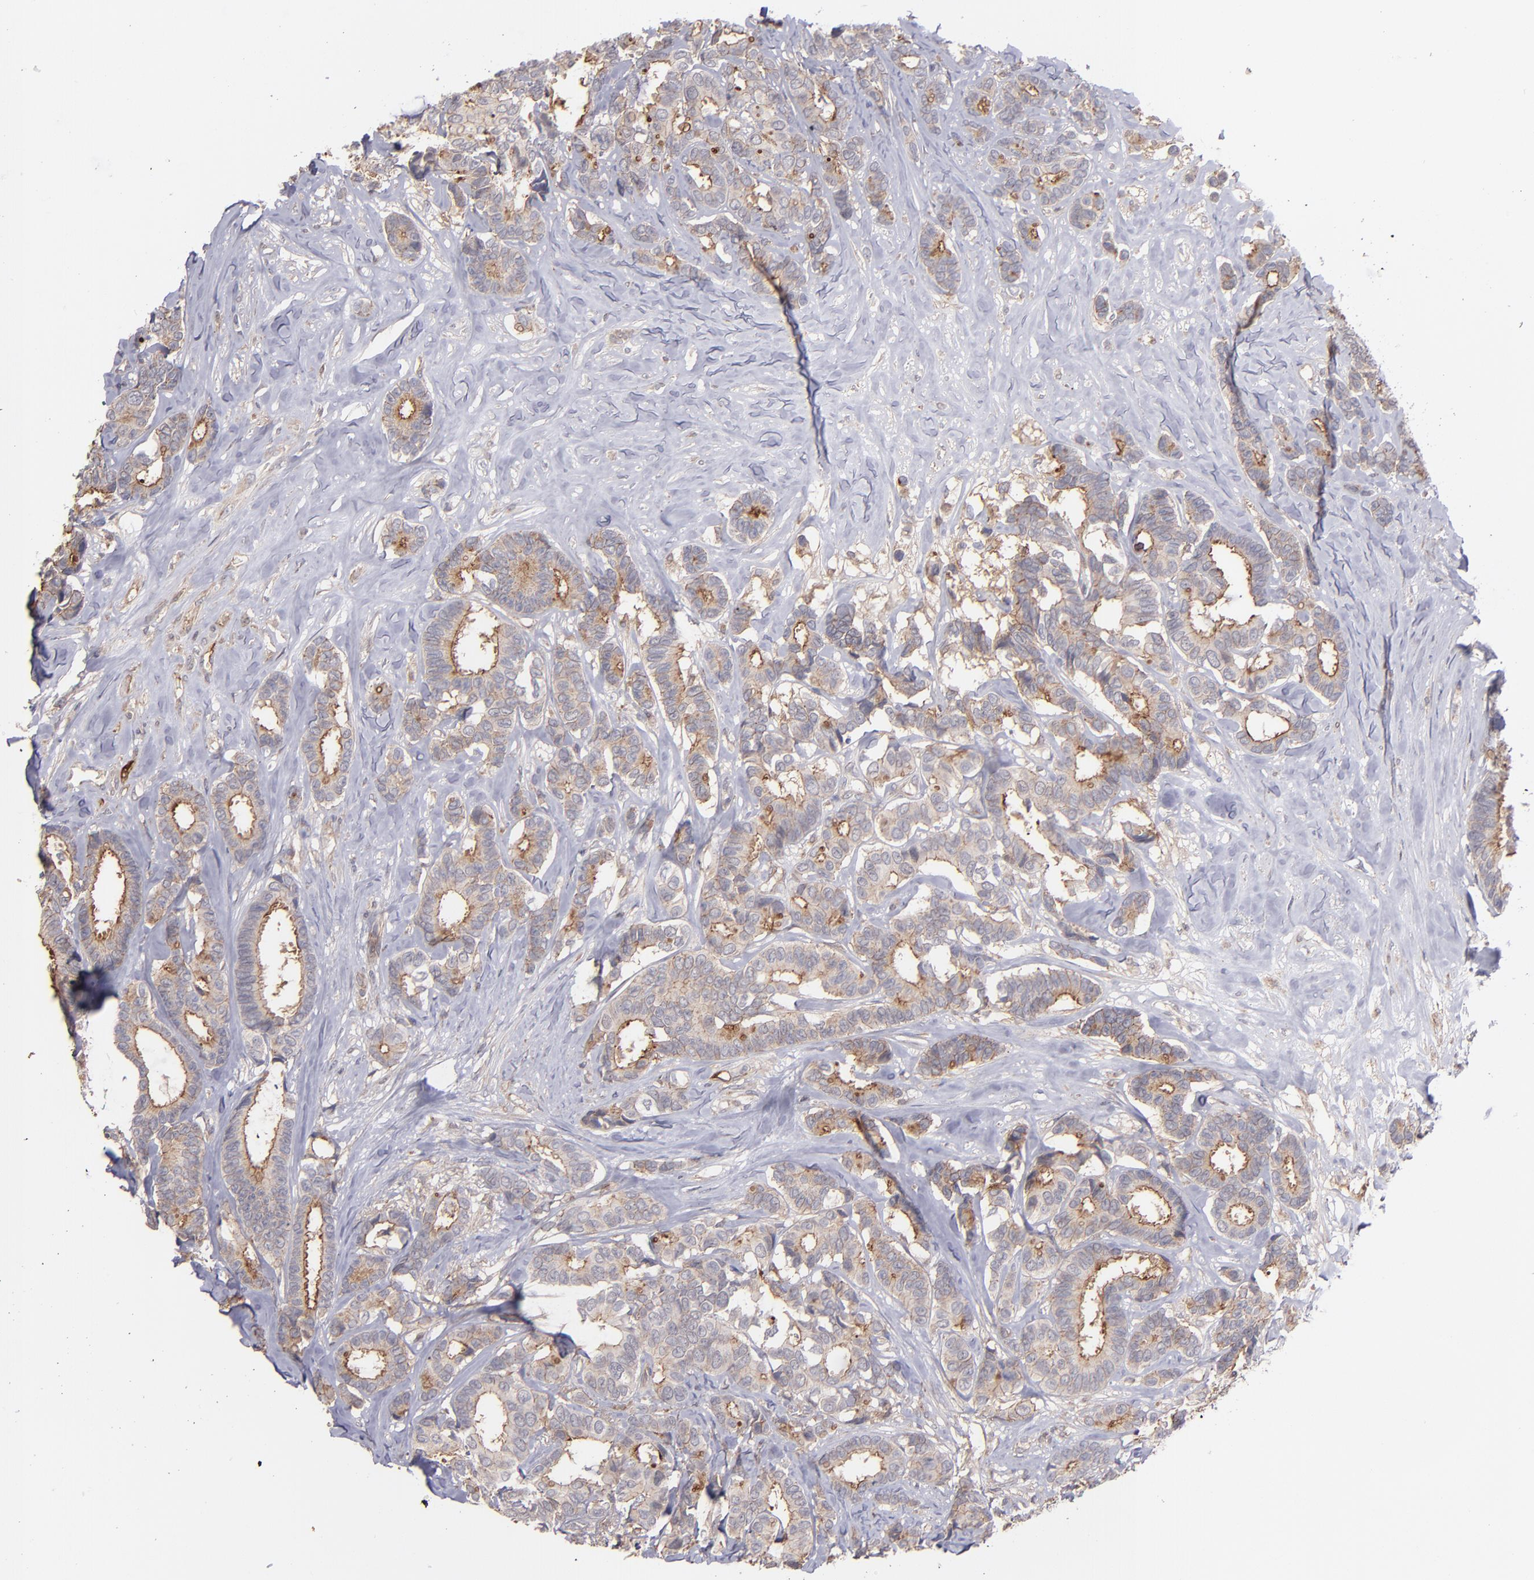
{"staining": {"intensity": "weak", "quantity": "25%-75%", "location": "cytoplasmic/membranous"}, "tissue": "breast cancer", "cell_type": "Tumor cells", "image_type": "cancer", "snomed": [{"axis": "morphology", "description": "Duct carcinoma"}, {"axis": "topography", "description": "Breast"}], "caption": "High-power microscopy captured an IHC micrograph of breast infiltrating ductal carcinoma, revealing weak cytoplasmic/membranous staining in approximately 25%-75% of tumor cells. The staining is performed using DAB brown chromogen to label protein expression. The nuclei are counter-stained blue using hematoxylin.", "gene": "ICAM1", "patient": {"sex": "female", "age": 87}}